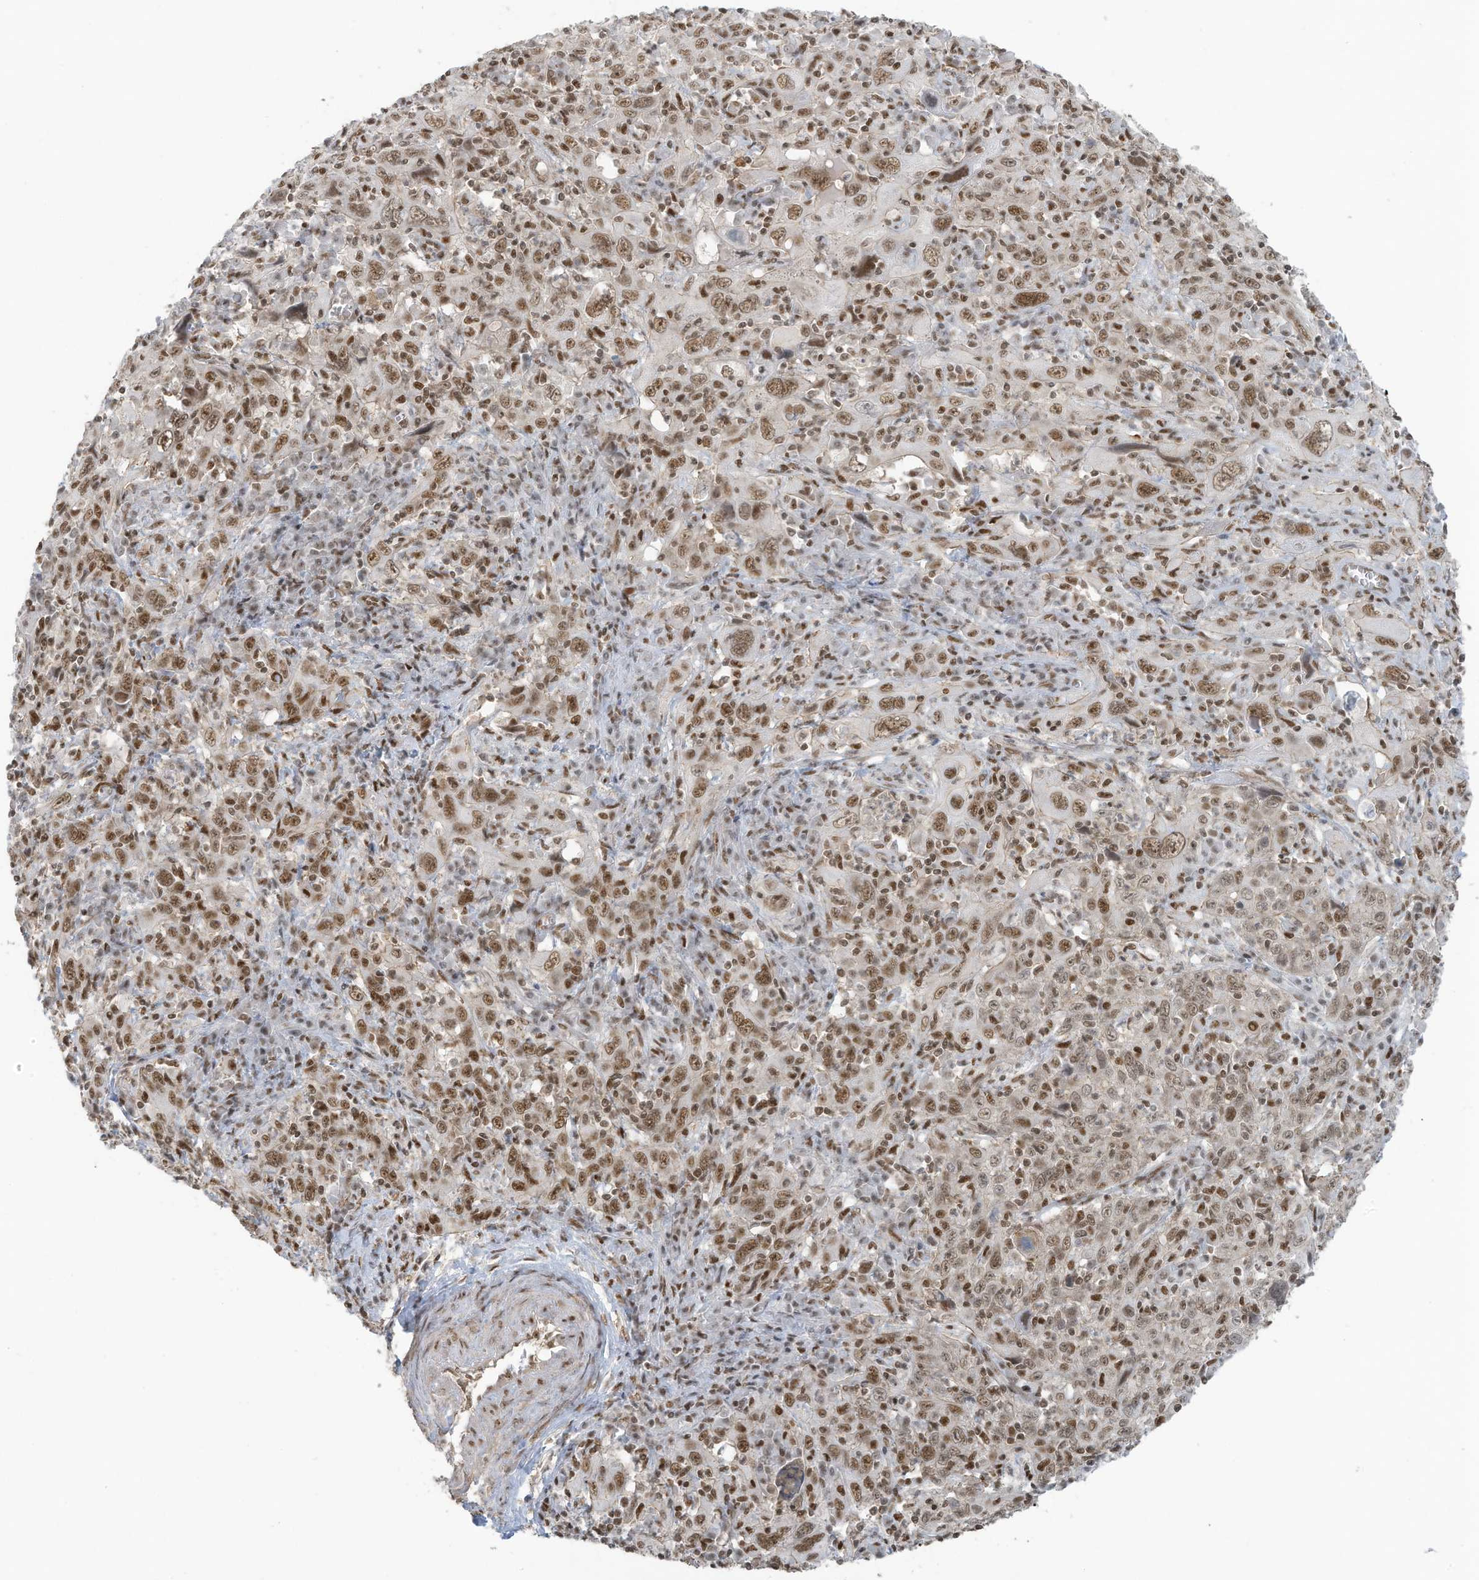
{"staining": {"intensity": "moderate", "quantity": ">75%", "location": "nuclear"}, "tissue": "cervical cancer", "cell_type": "Tumor cells", "image_type": "cancer", "snomed": [{"axis": "morphology", "description": "Squamous cell carcinoma, NOS"}, {"axis": "topography", "description": "Cervix"}], "caption": "Tumor cells display medium levels of moderate nuclear expression in approximately >75% of cells in squamous cell carcinoma (cervical).", "gene": "DBR1", "patient": {"sex": "female", "age": 46}}